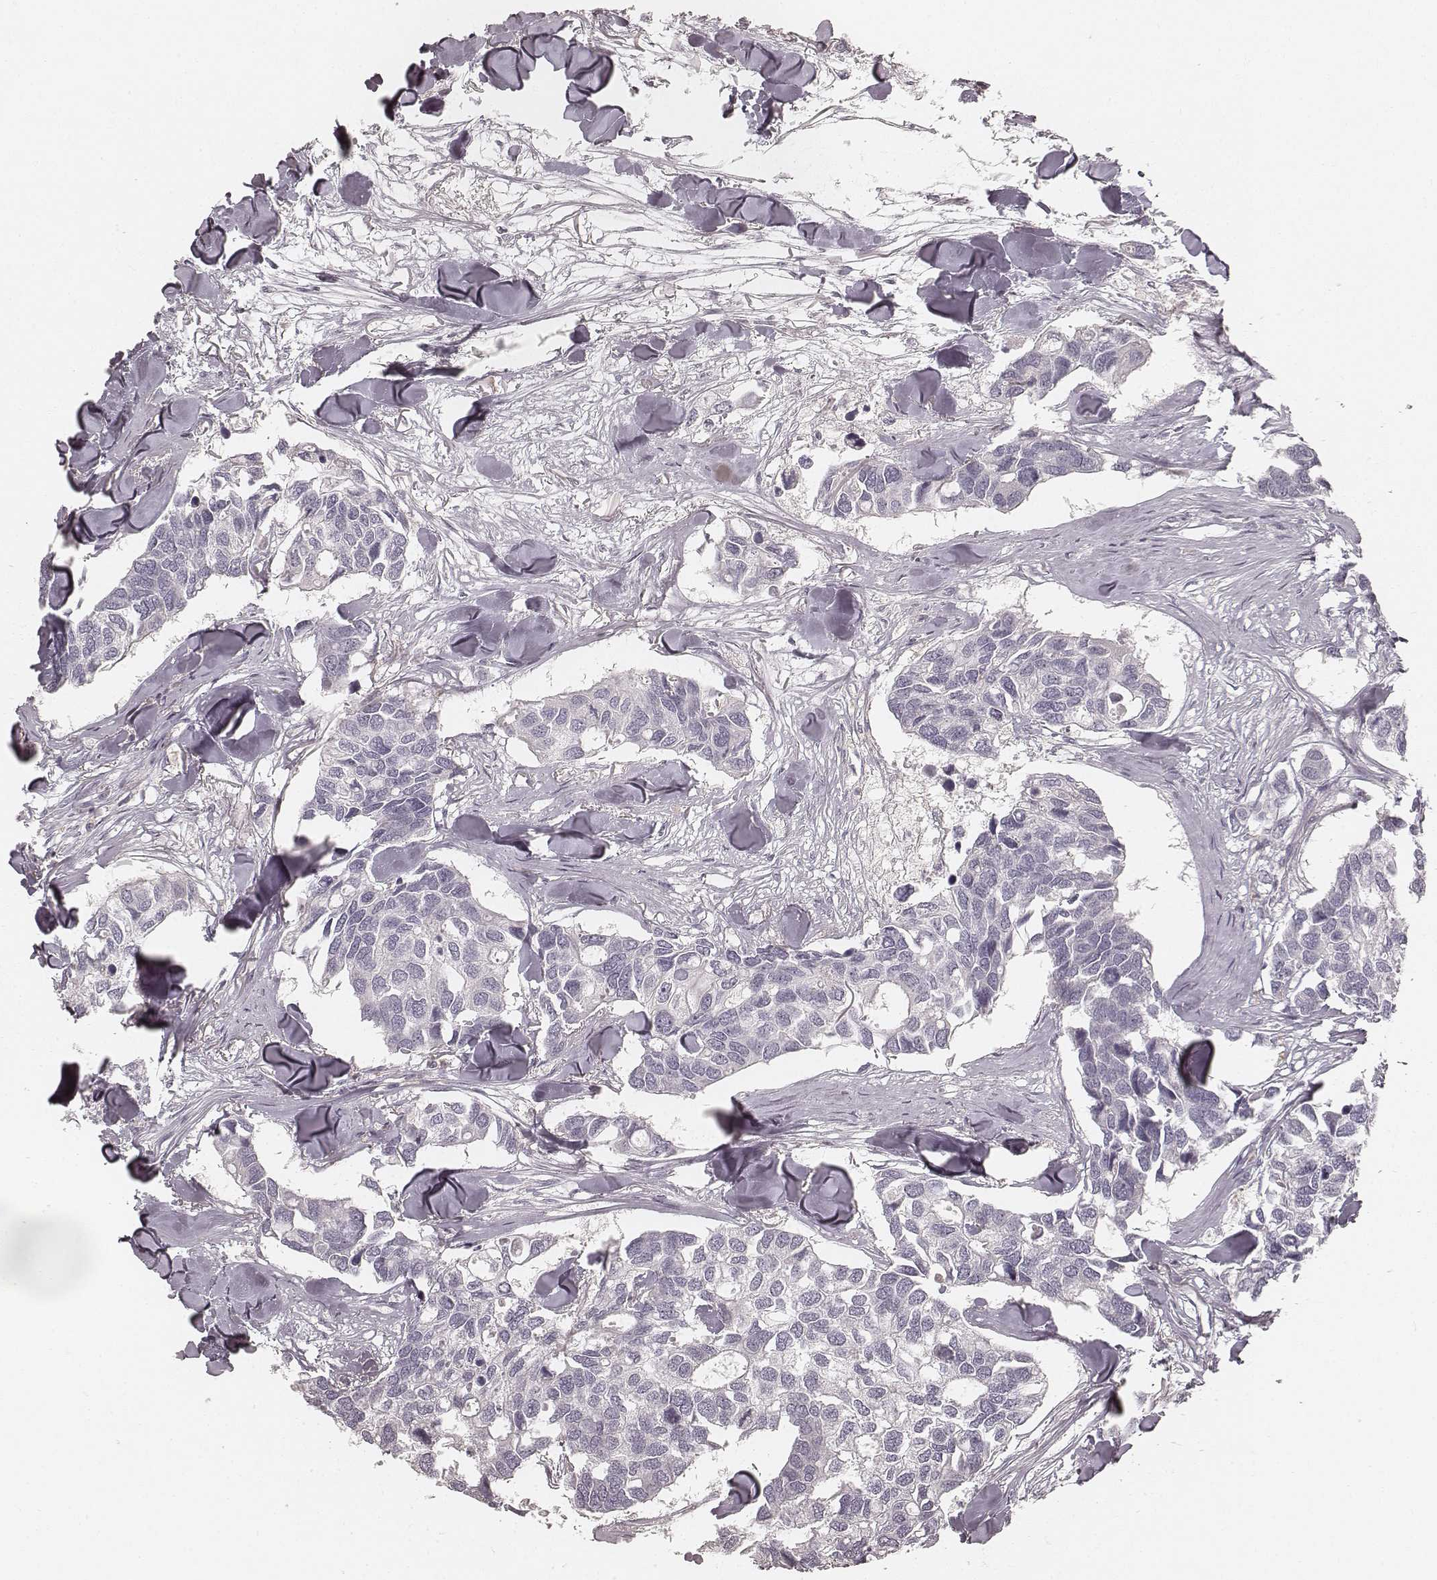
{"staining": {"intensity": "negative", "quantity": "none", "location": "none"}, "tissue": "breast cancer", "cell_type": "Tumor cells", "image_type": "cancer", "snomed": [{"axis": "morphology", "description": "Duct carcinoma"}, {"axis": "topography", "description": "Breast"}], "caption": "Histopathology image shows no significant protein positivity in tumor cells of breast infiltrating ductal carcinoma.", "gene": "FMNL2", "patient": {"sex": "female", "age": 83}}